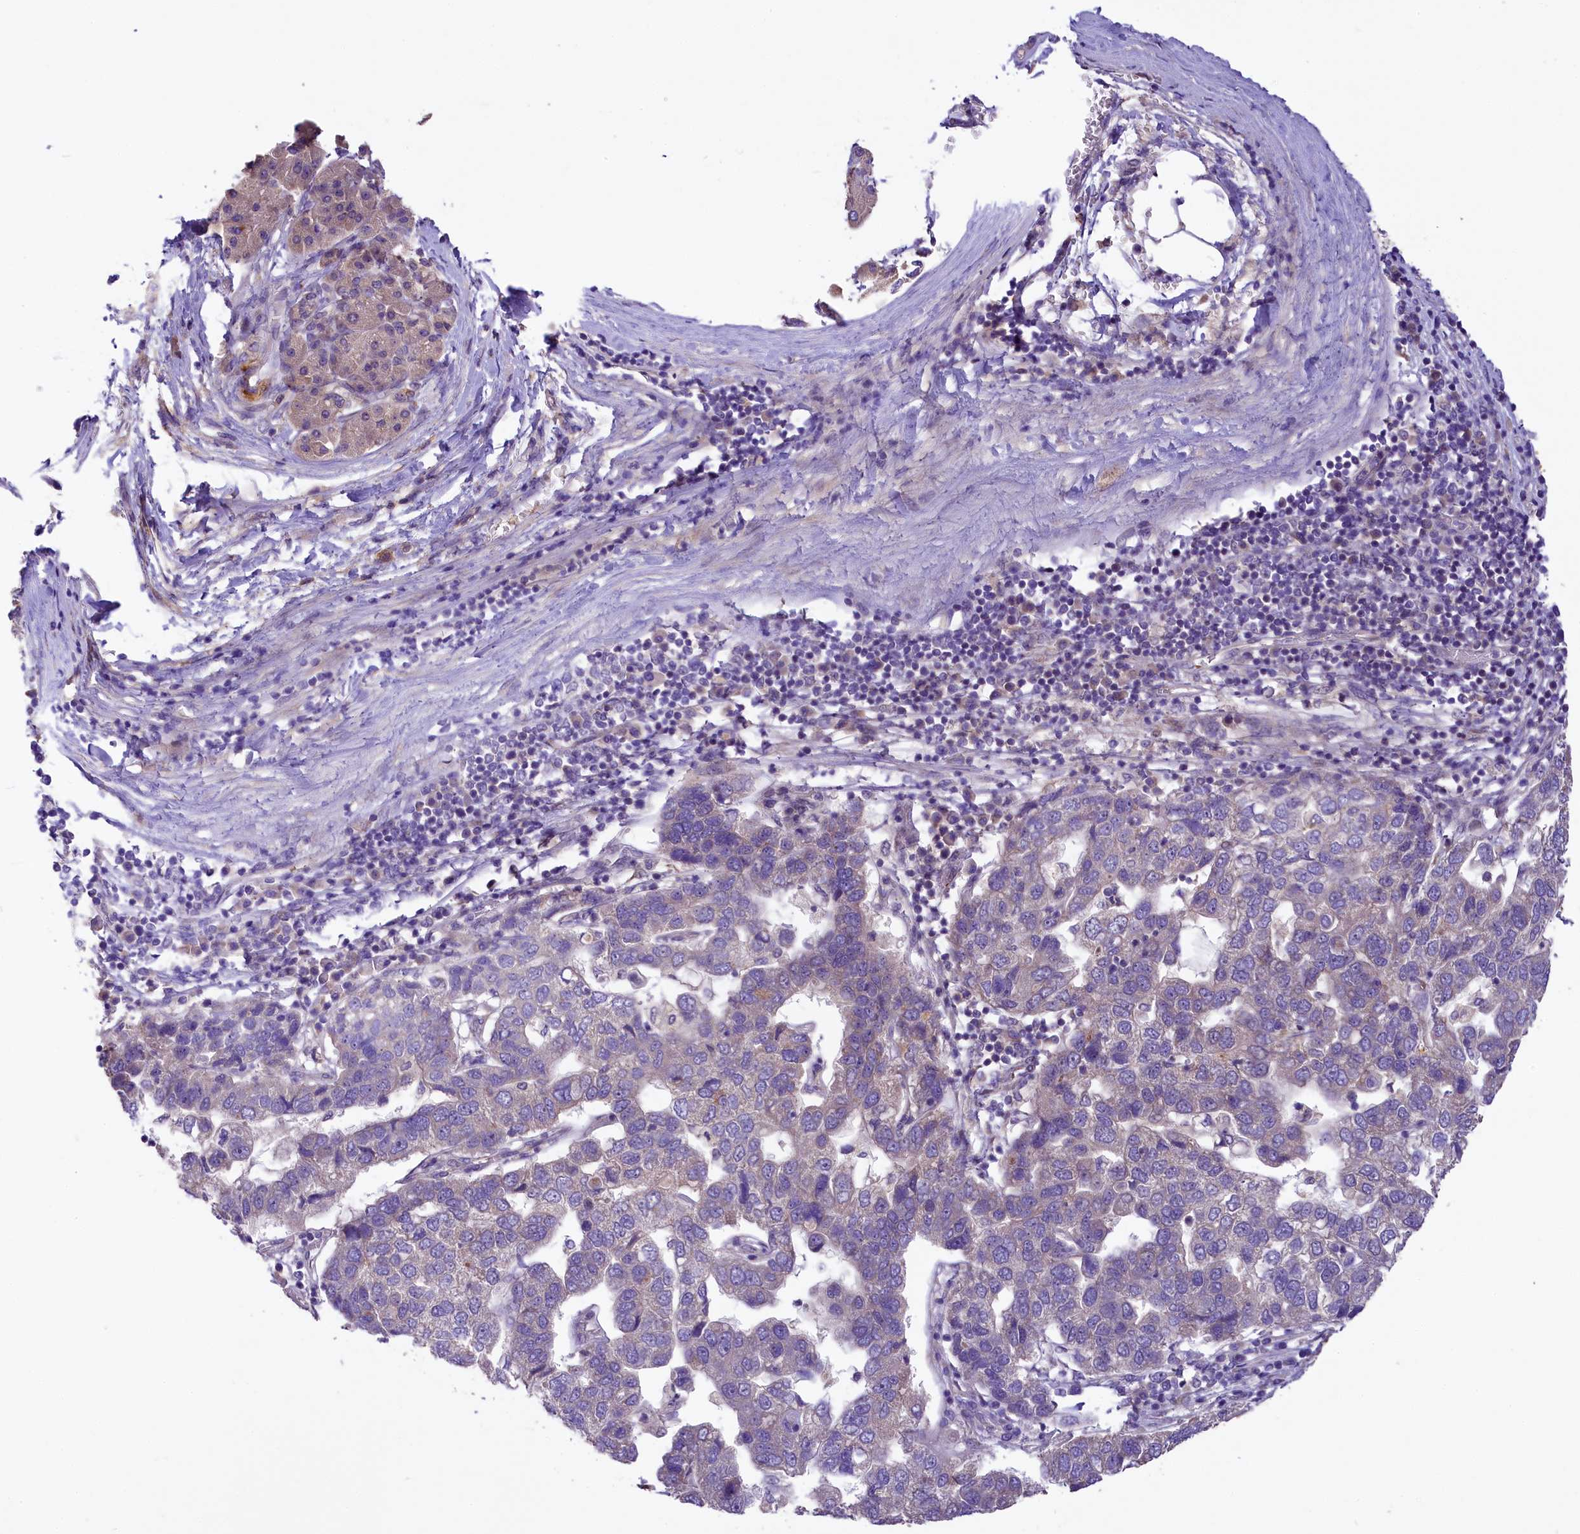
{"staining": {"intensity": "negative", "quantity": "none", "location": "none"}, "tissue": "pancreatic cancer", "cell_type": "Tumor cells", "image_type": "cancer", "snomed": [{"axis": "morphology", "description": "Adenocarcinoma, NOS"}, {"axis": "topography", "description": "Pancreas"}], "caption": "Immunohistochemistry of adenocarcinoma (pancreatic) displays no staining in tumor cells.", "gene": "UBXN6", "patient": {"sex": "female", "age": 61}}